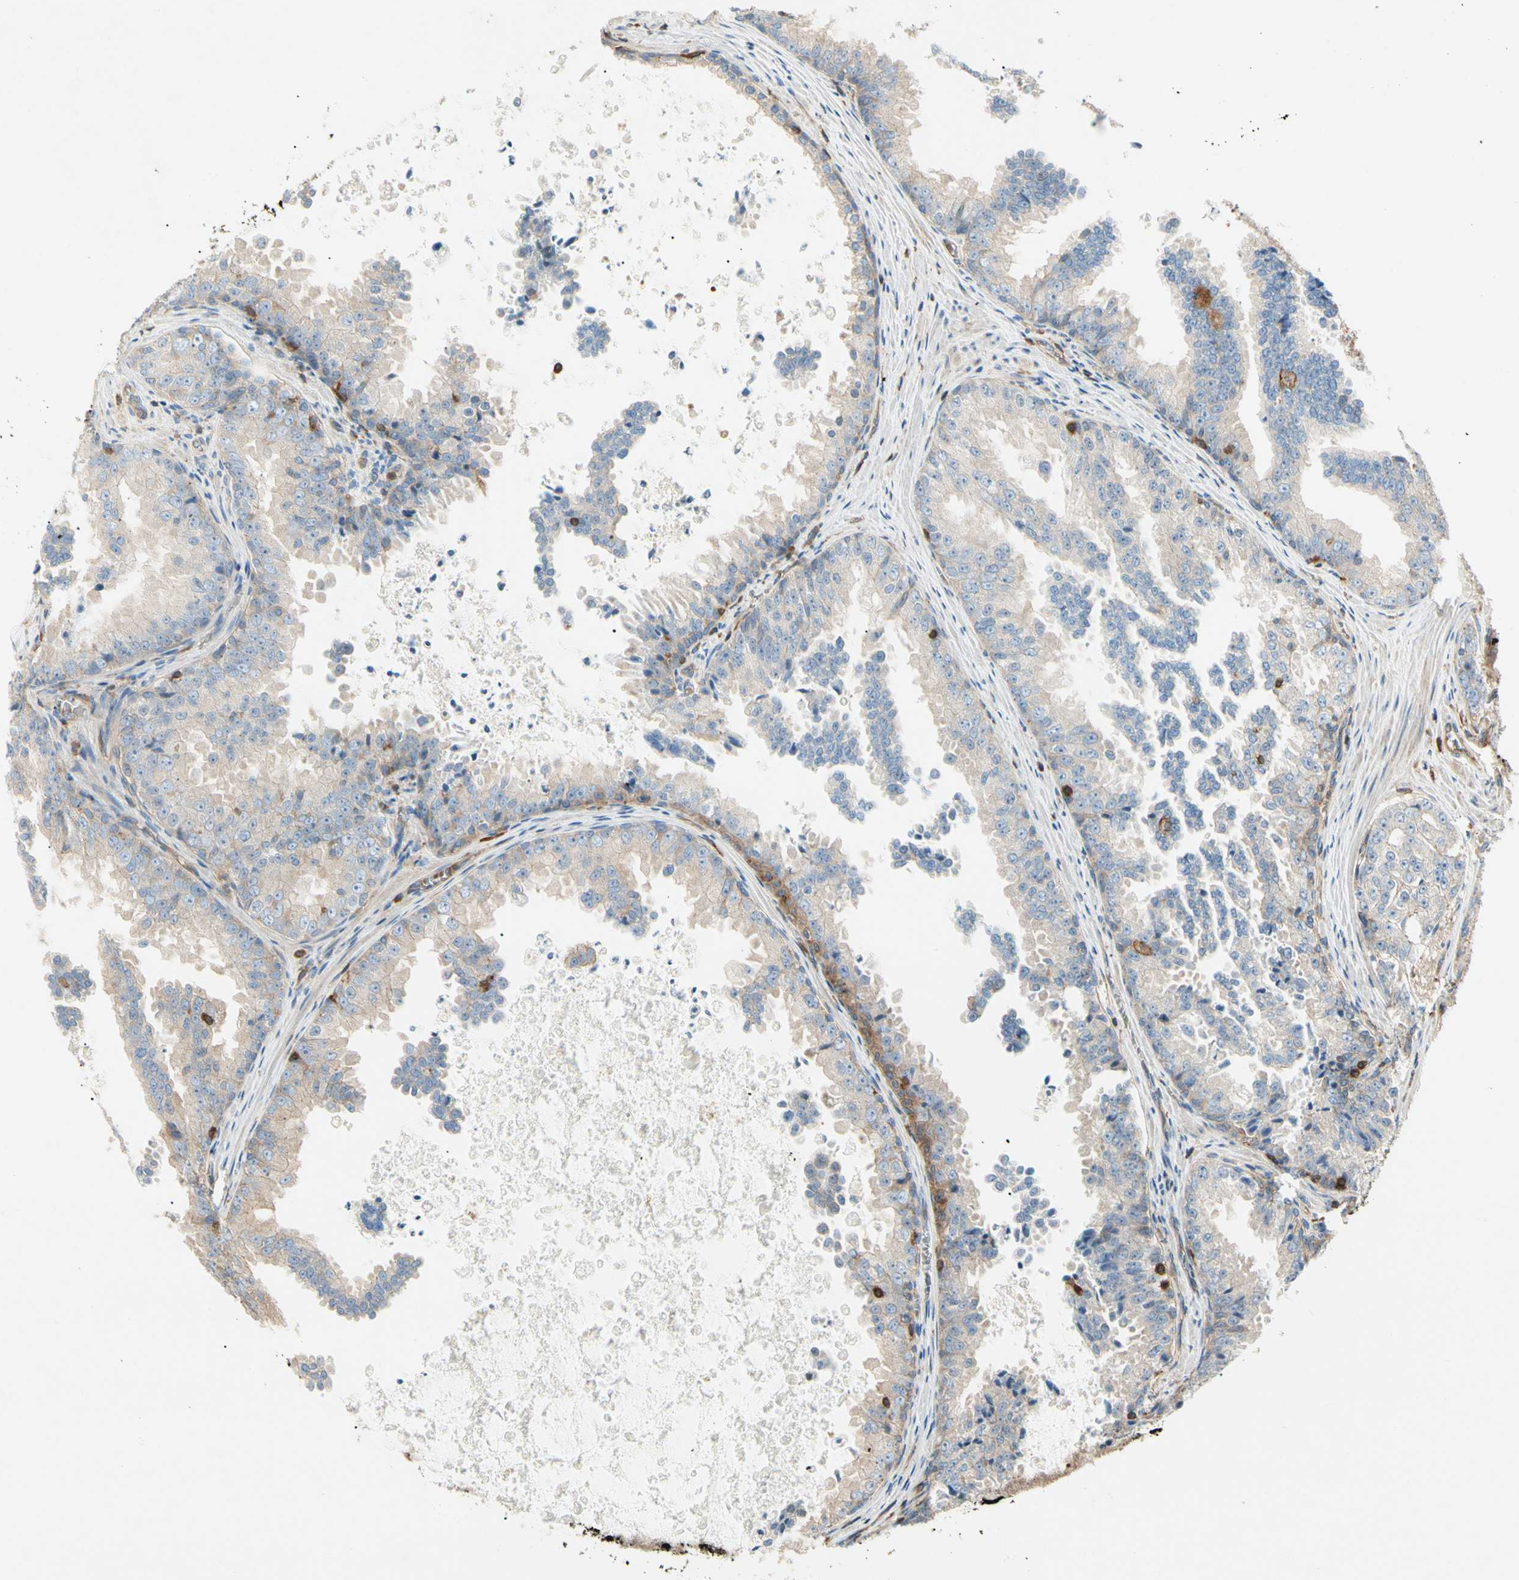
{"staining": {"intensity": "weak", "quantity": "25%-75%", "location": "cytoplasmic/membranous"}, "tissue": "prostate cancer", "cell_type": "Tumor cells", "image_type": "cancer", "snomed": [{"axis": "morphology", "description": "Adenocarcinoma, High grade"}, {"axis": "topography", "description": "Prostate"}], "caption": "About 25%-75% of tumor cells in prostate cancer display weak cytoplasmic/membranous protein staining as visualized by brown immunohistochemical staining.", "gene": "ARPC2", "patient": {"sex": "male", "age": 73}}